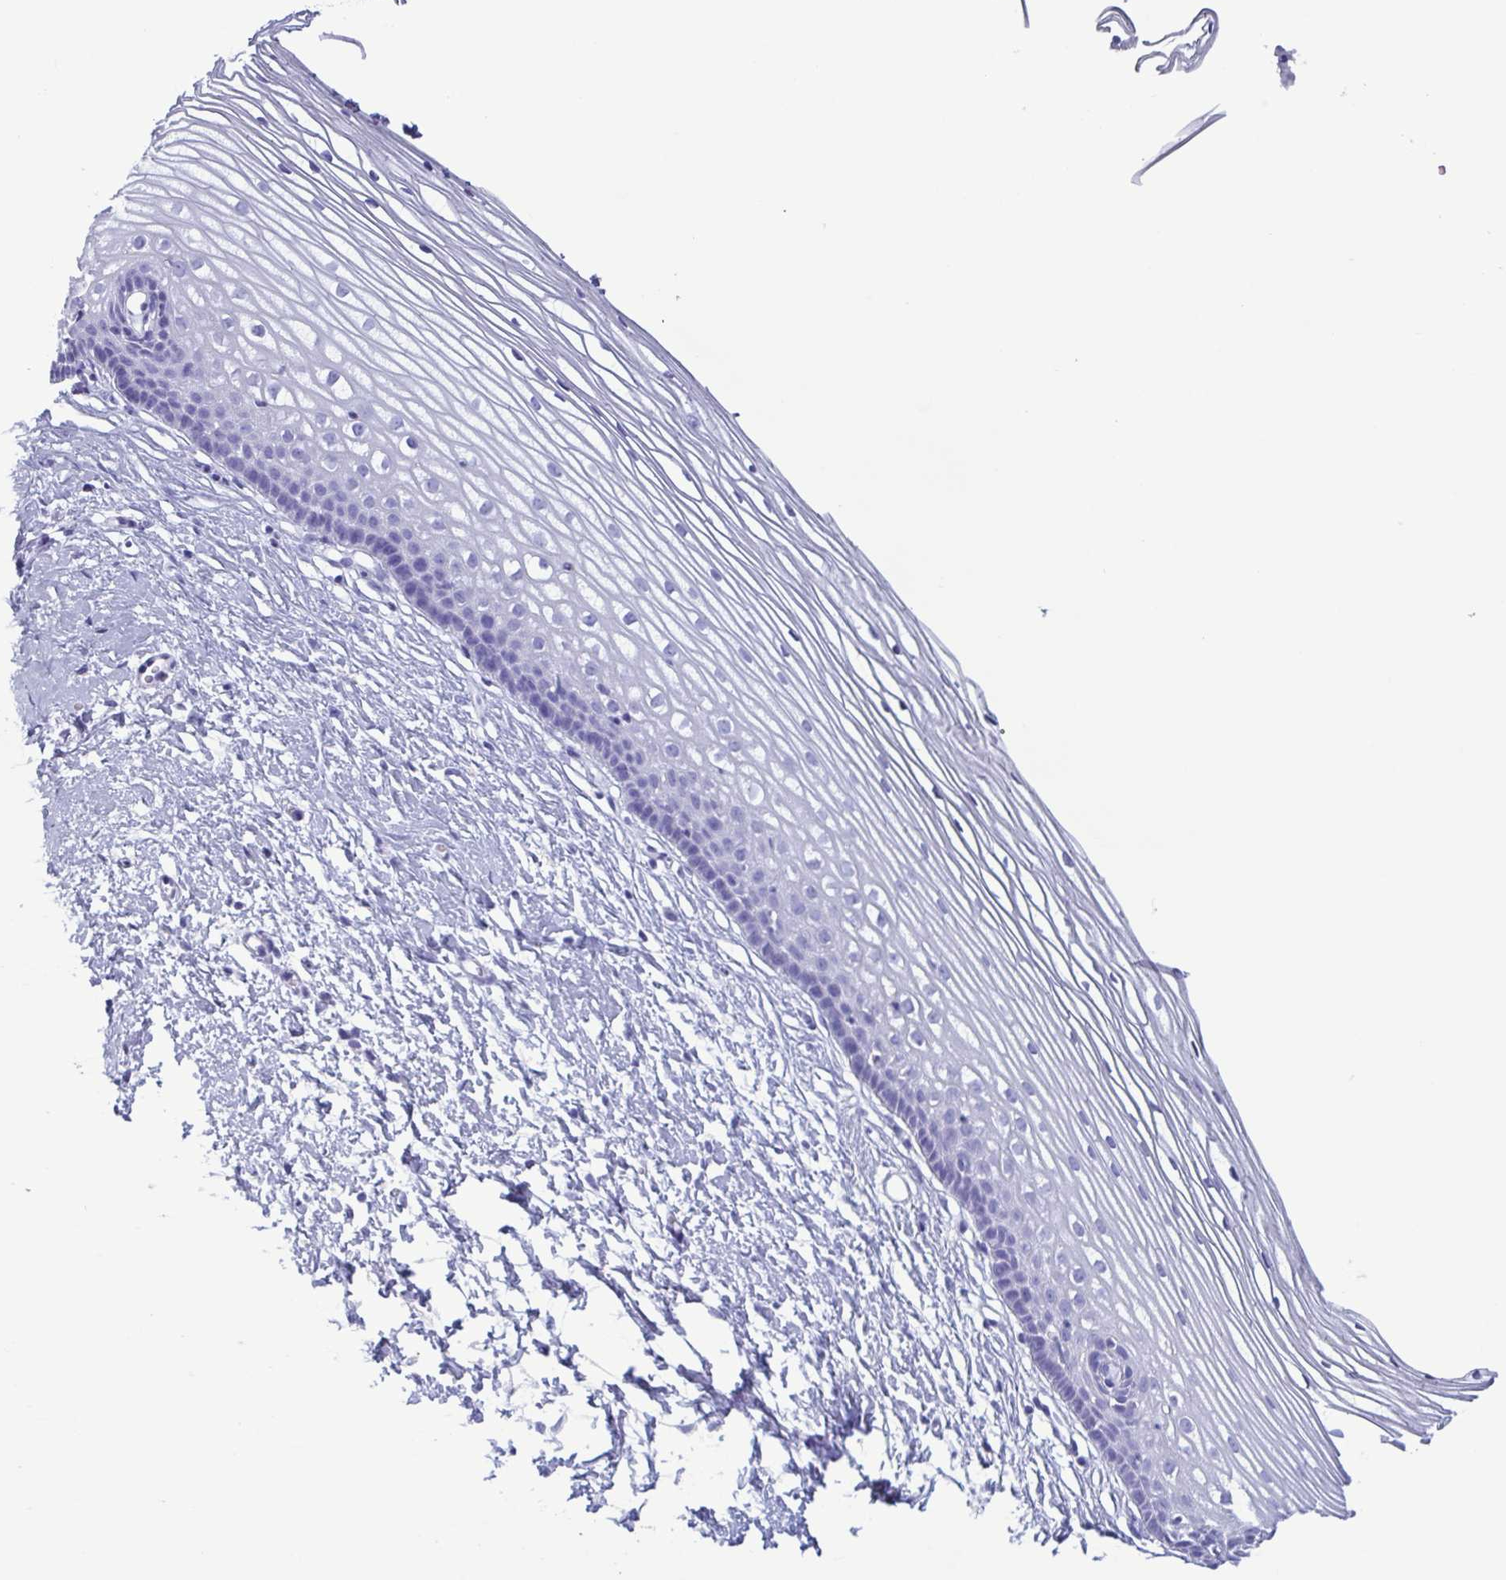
{"staining": {"intensity": "weak", "quantity": "<25%", "location": "cytoplasmic/membranous"}, "tissue": "cervix", "cell_type": "Glandular cells", "image_type": "normal", "snomed": [{"axis": "morphology", "description": "Normal tissue, NOS"}, {"axis": "topography", "description": "Cervix"}], "caption": "High power microscopy photomicrograph of an IHC micrograph of normal cervix, revealing no significant positivity in glandular cells.", "gene": "LTF", "patient": {"sex": "female", "age": 40}}